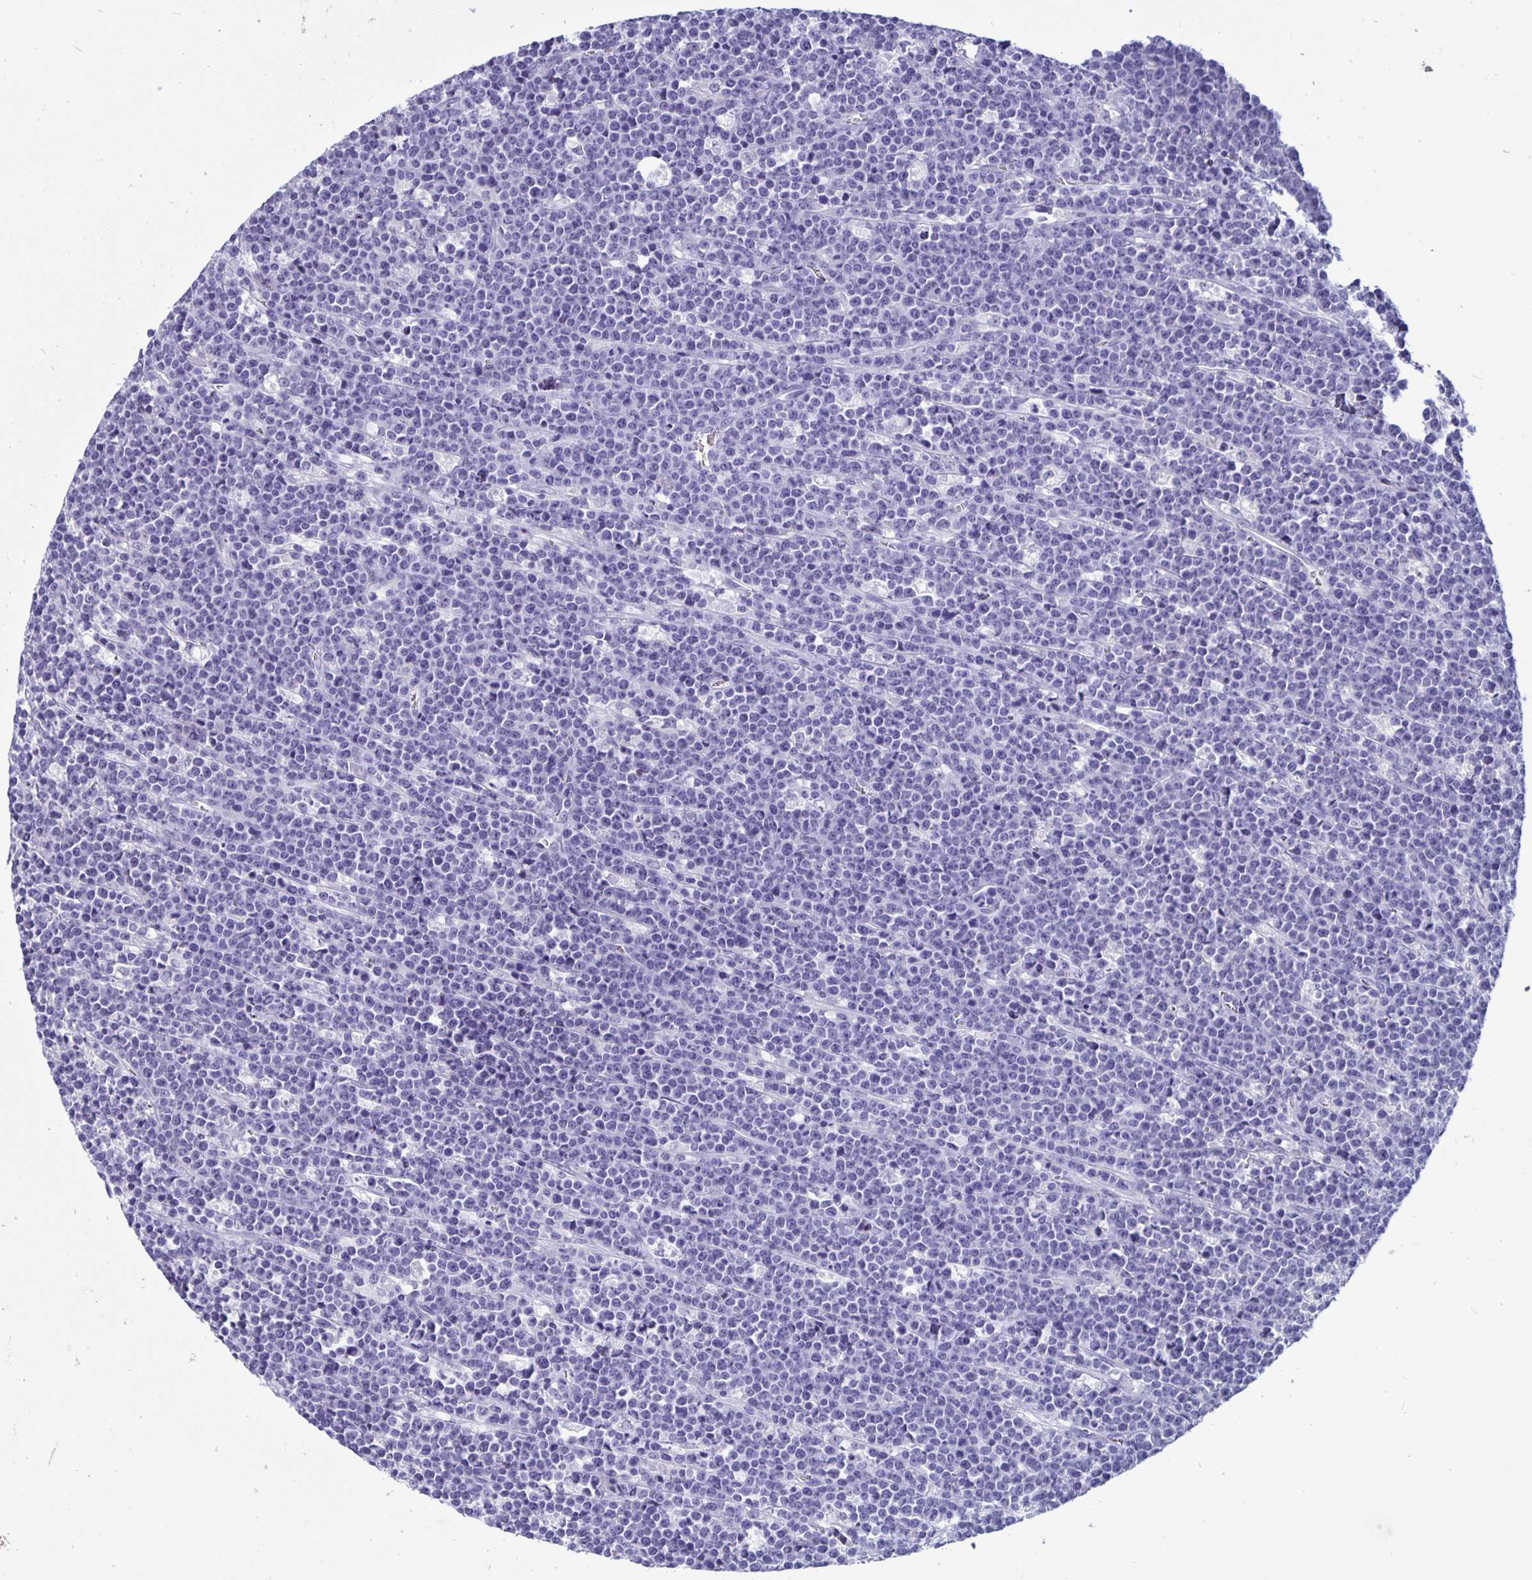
{"staining": {"intensity": "negative", "quantity": "none", "location": "none"}, "tissue": "lymphoma", "cell_type": "Tumor cells", "image_type": "cancer", "snomed": [{"axis": "morphology", "description": "Malignant lymphoma, non-Hodgkin's type, High grade"}, {"axis": "topography", "description": "Ovary"}], "caption": "Immunohistochemical staining of human high-grade malignant lymphoma, non-Hodgkin's type reveals no significant staining in tumor cells.", "gene": "BPIFA3", "patient": {"sex": "female", "age": 56}}